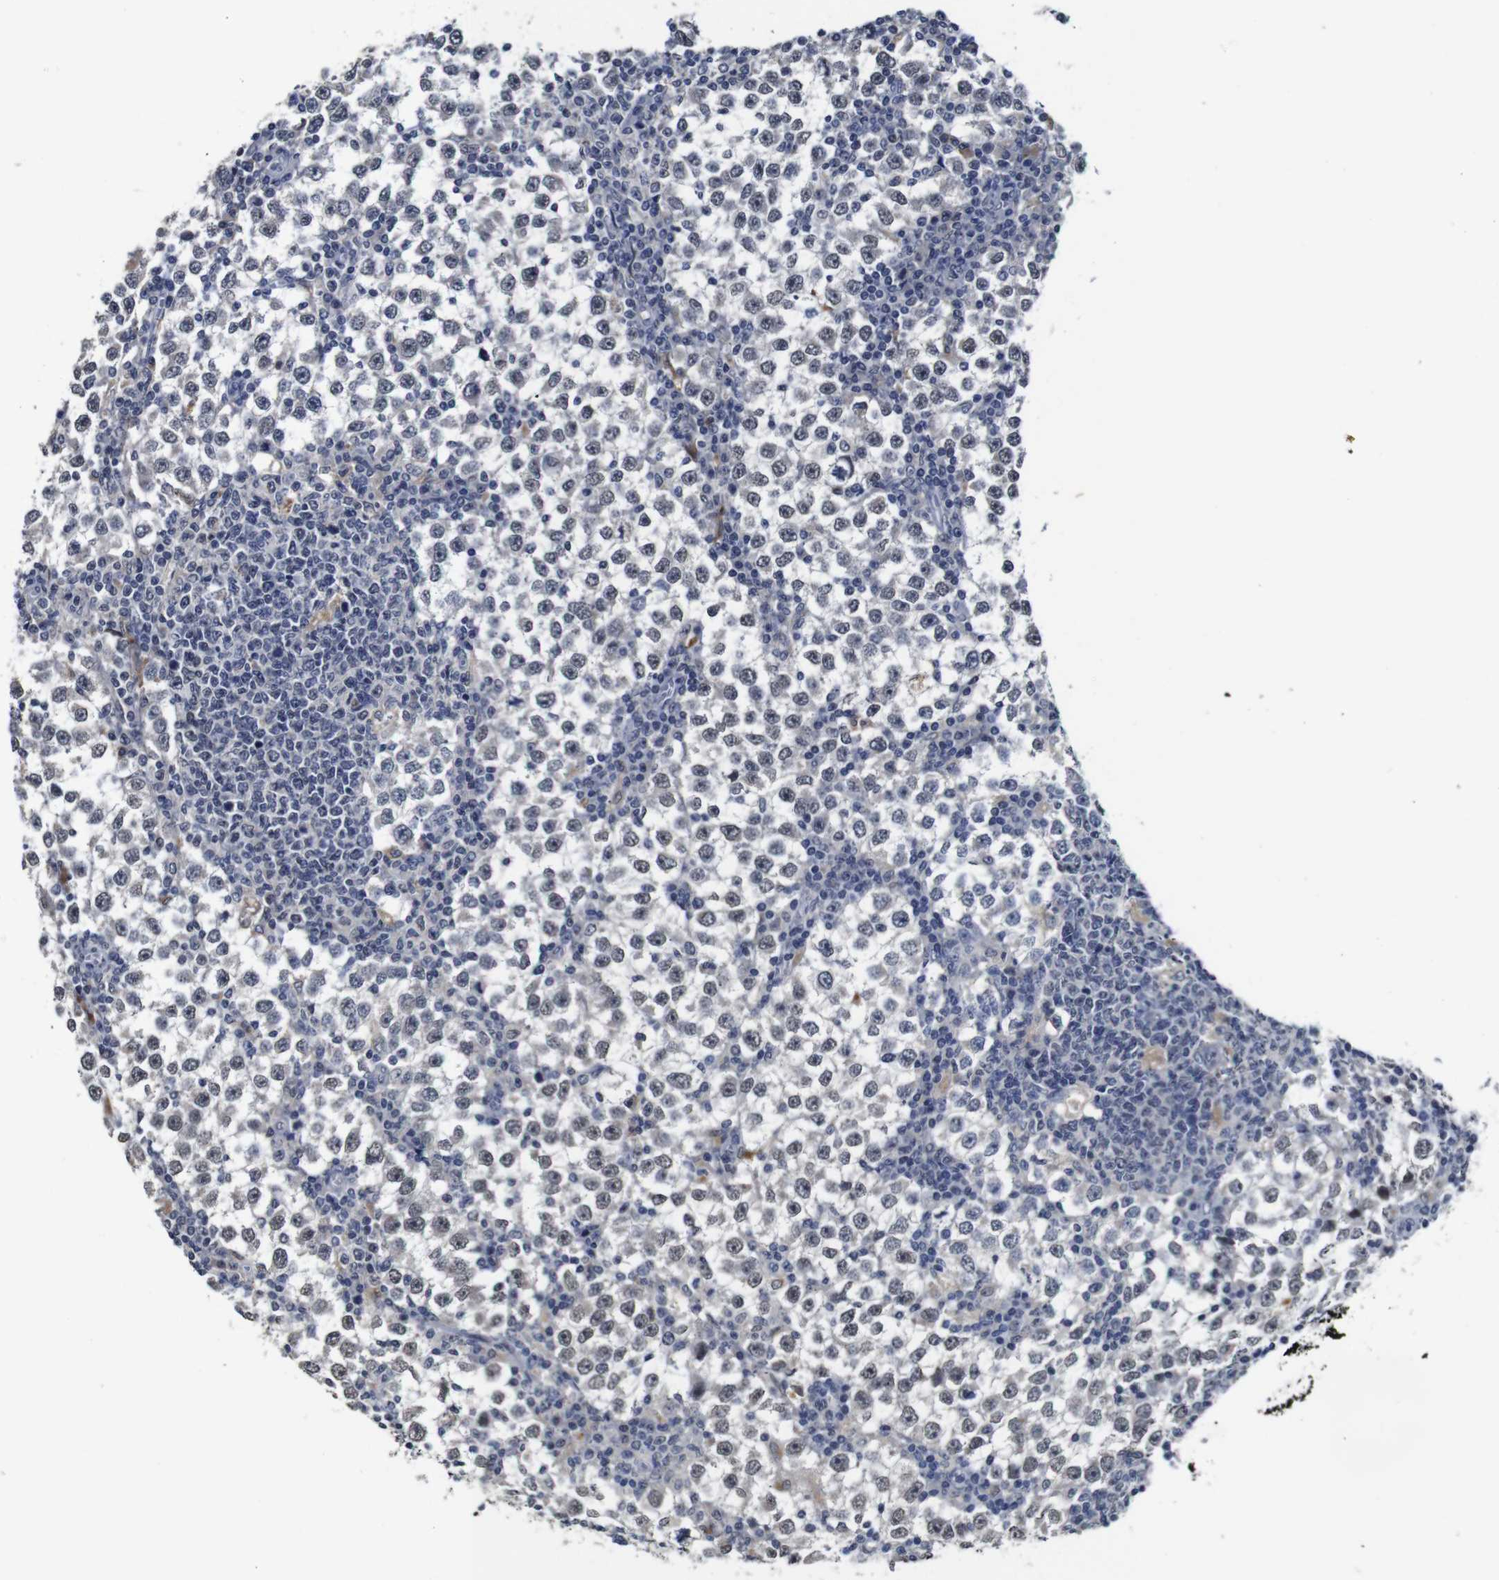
{"staining": {"intensity": "weak", "quantity": "25%-75%", "location": "nuclear"}, "tissue": "testis cancer", "cell_type": "Tumor cells", "image_type": "cancer", "snomed": [{"axis": "morphology", "description": "Seminoma, NOS"}, {"axis": "topography", "description": "Testis"}], "caption": "Protein positivity by immunohistochemistry reveals weak nuclear staining in about 25%-75% of tumor cells in seminoma (testis).", "gene": "NTRK3", "patient": {"sex": "male", "age": 65}}